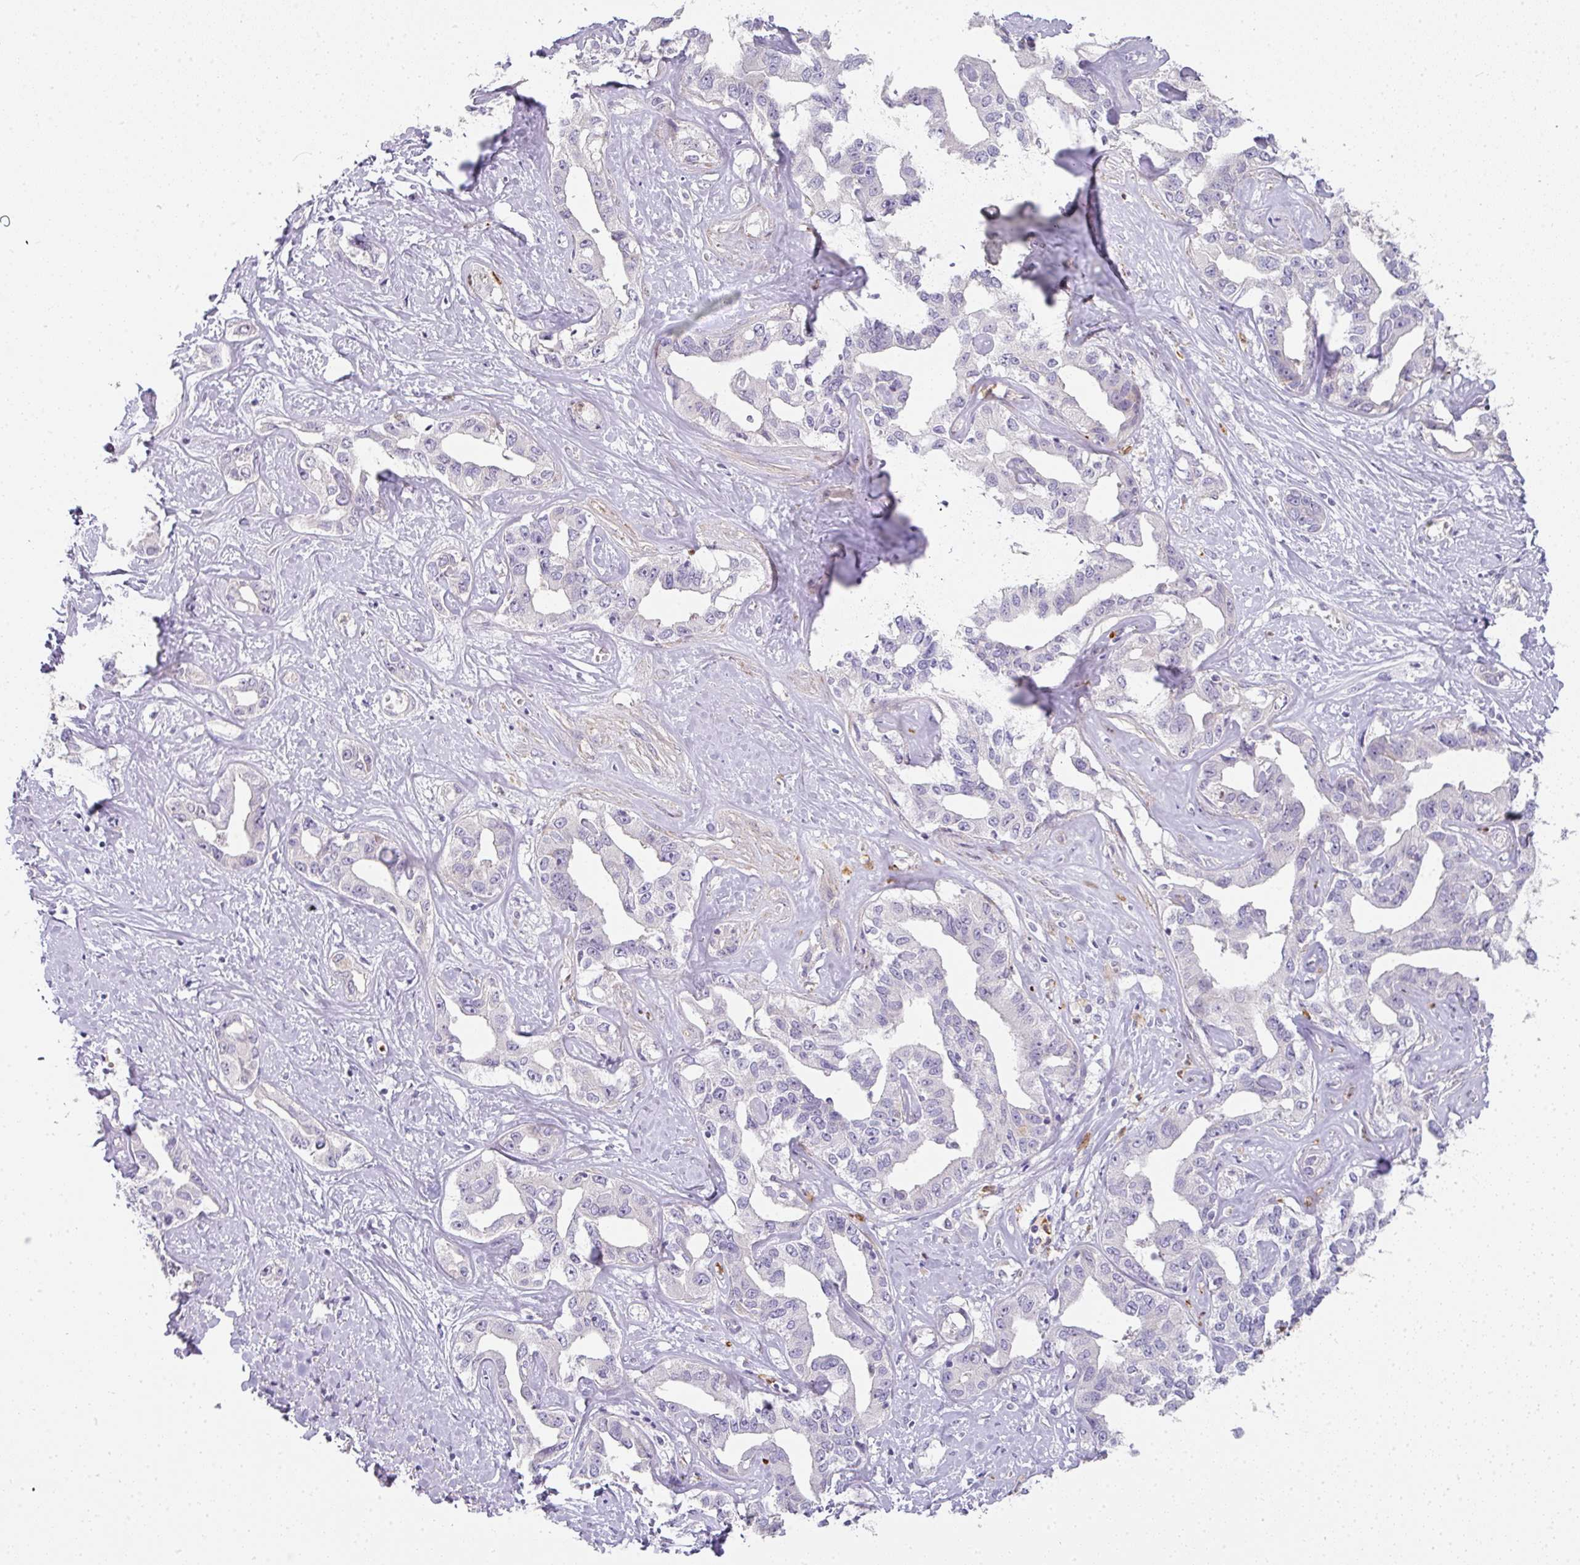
{"staining": {"intensity": "negative", "quantity": "none", "location": "none"}, "tissue": "liver cancer", "cell_type": "Tumor cells", "image_type": "cancer", "snomed": [{"axis": "morphology", "description": "Cholangiocarcinoma"}, {"axis": "topography", "description": "Liver"}], "caption": "Immunohistochemical staining of liver cancer shows no significant expression in tumor cells. (Brightfield microscopy of DAB (3,3'-diaminobenzidine) immunohistochemistry at high magnification).", "gene": "HHEX", "patient": {"sex": "male", "age": 59}}